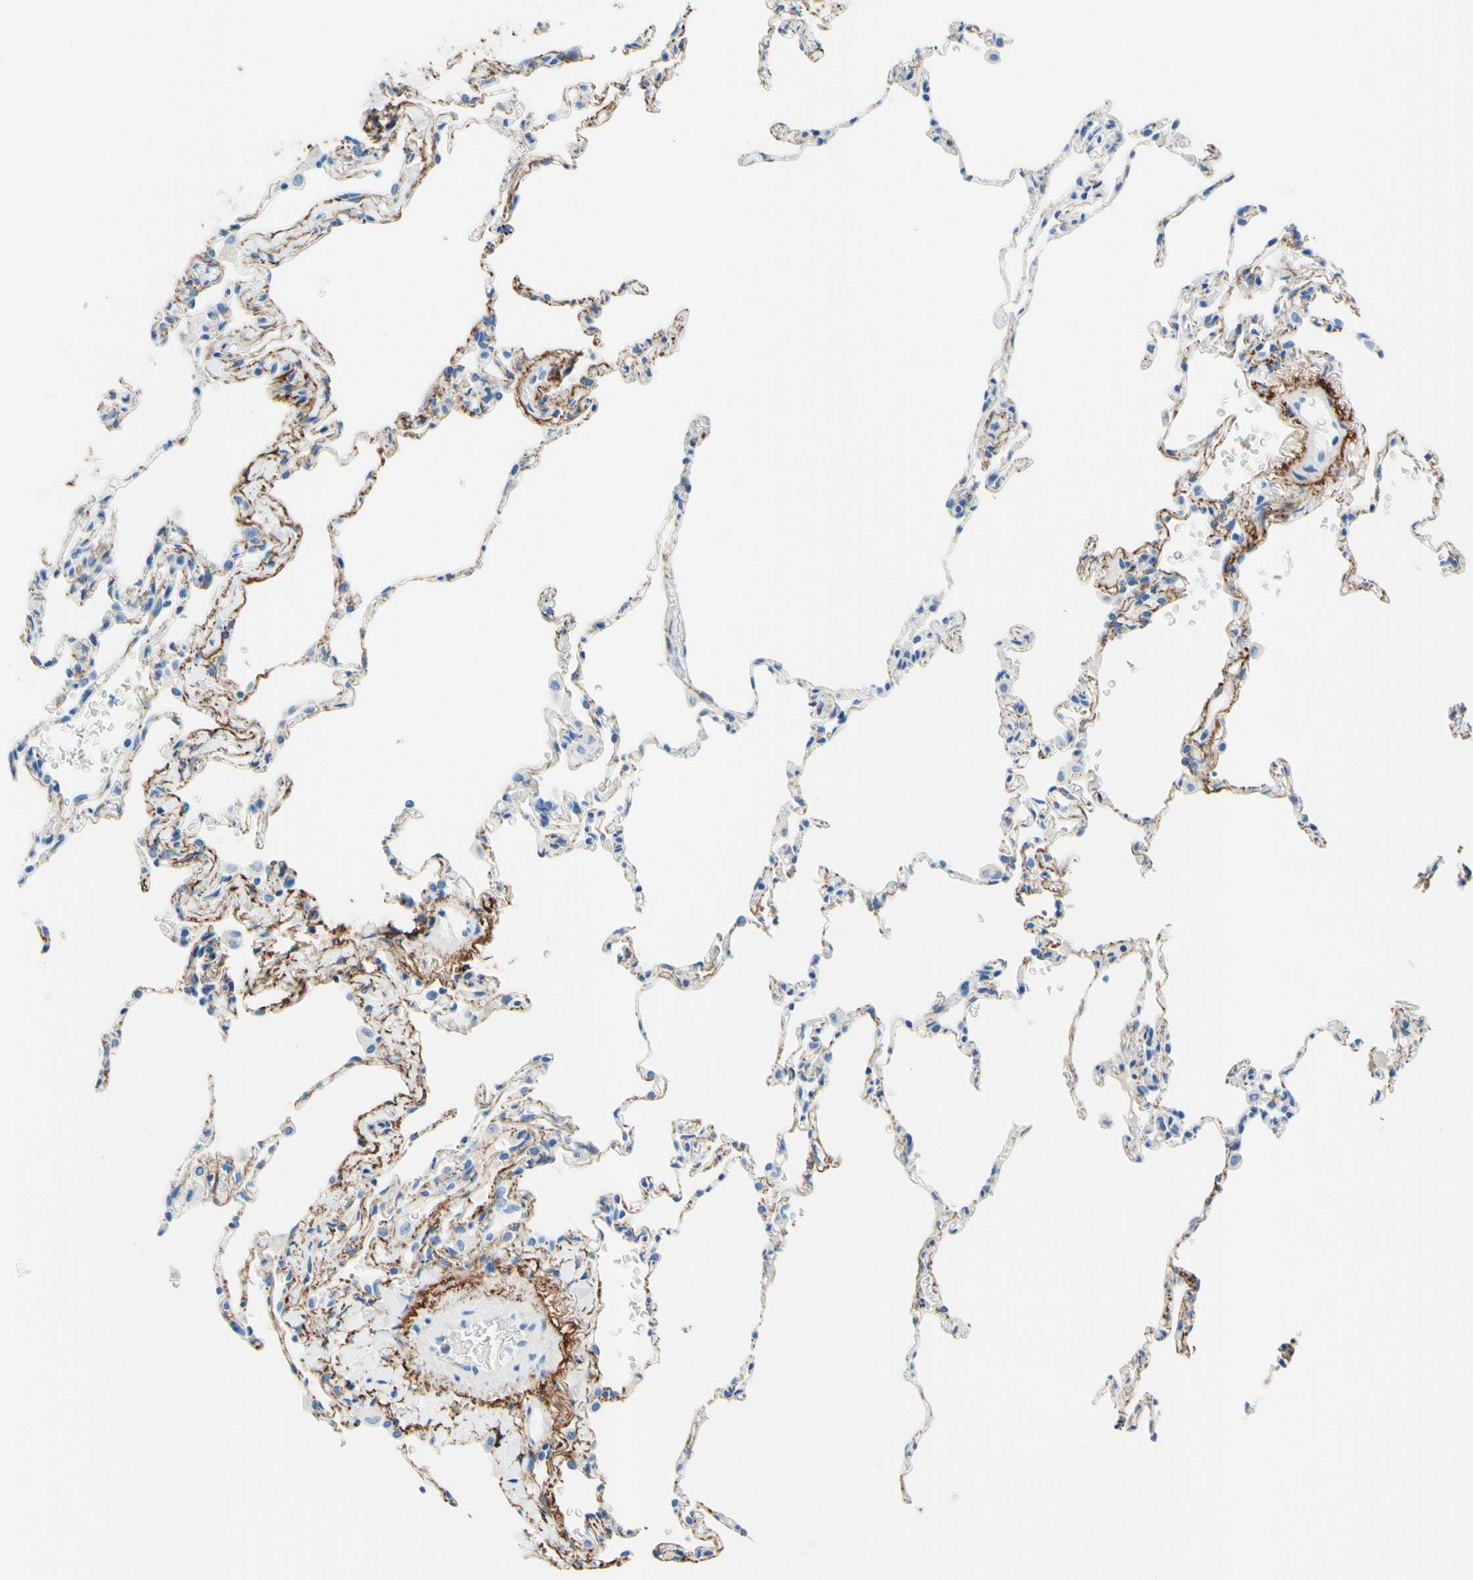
{"staining": {"intensity": "negative", "quantity": "none", "location": "none"}, "tissue": "lung", "cell_type": "Alveolar cells", "image_type": "normal", "snomed": [{"axis": "morphology", "description": "Normal tissue, NOS"}, {"axis": "topography", "description": "Lung"}], "caption": "Photomicrograph shows no significant protein staining in alveolar cells of unremarkable lung. (DAB immunohistochemistry (IHC) with hematoxylin counter stain).", "gene": "MFAP5", "patient": {"sex": "male", "age": 59}}